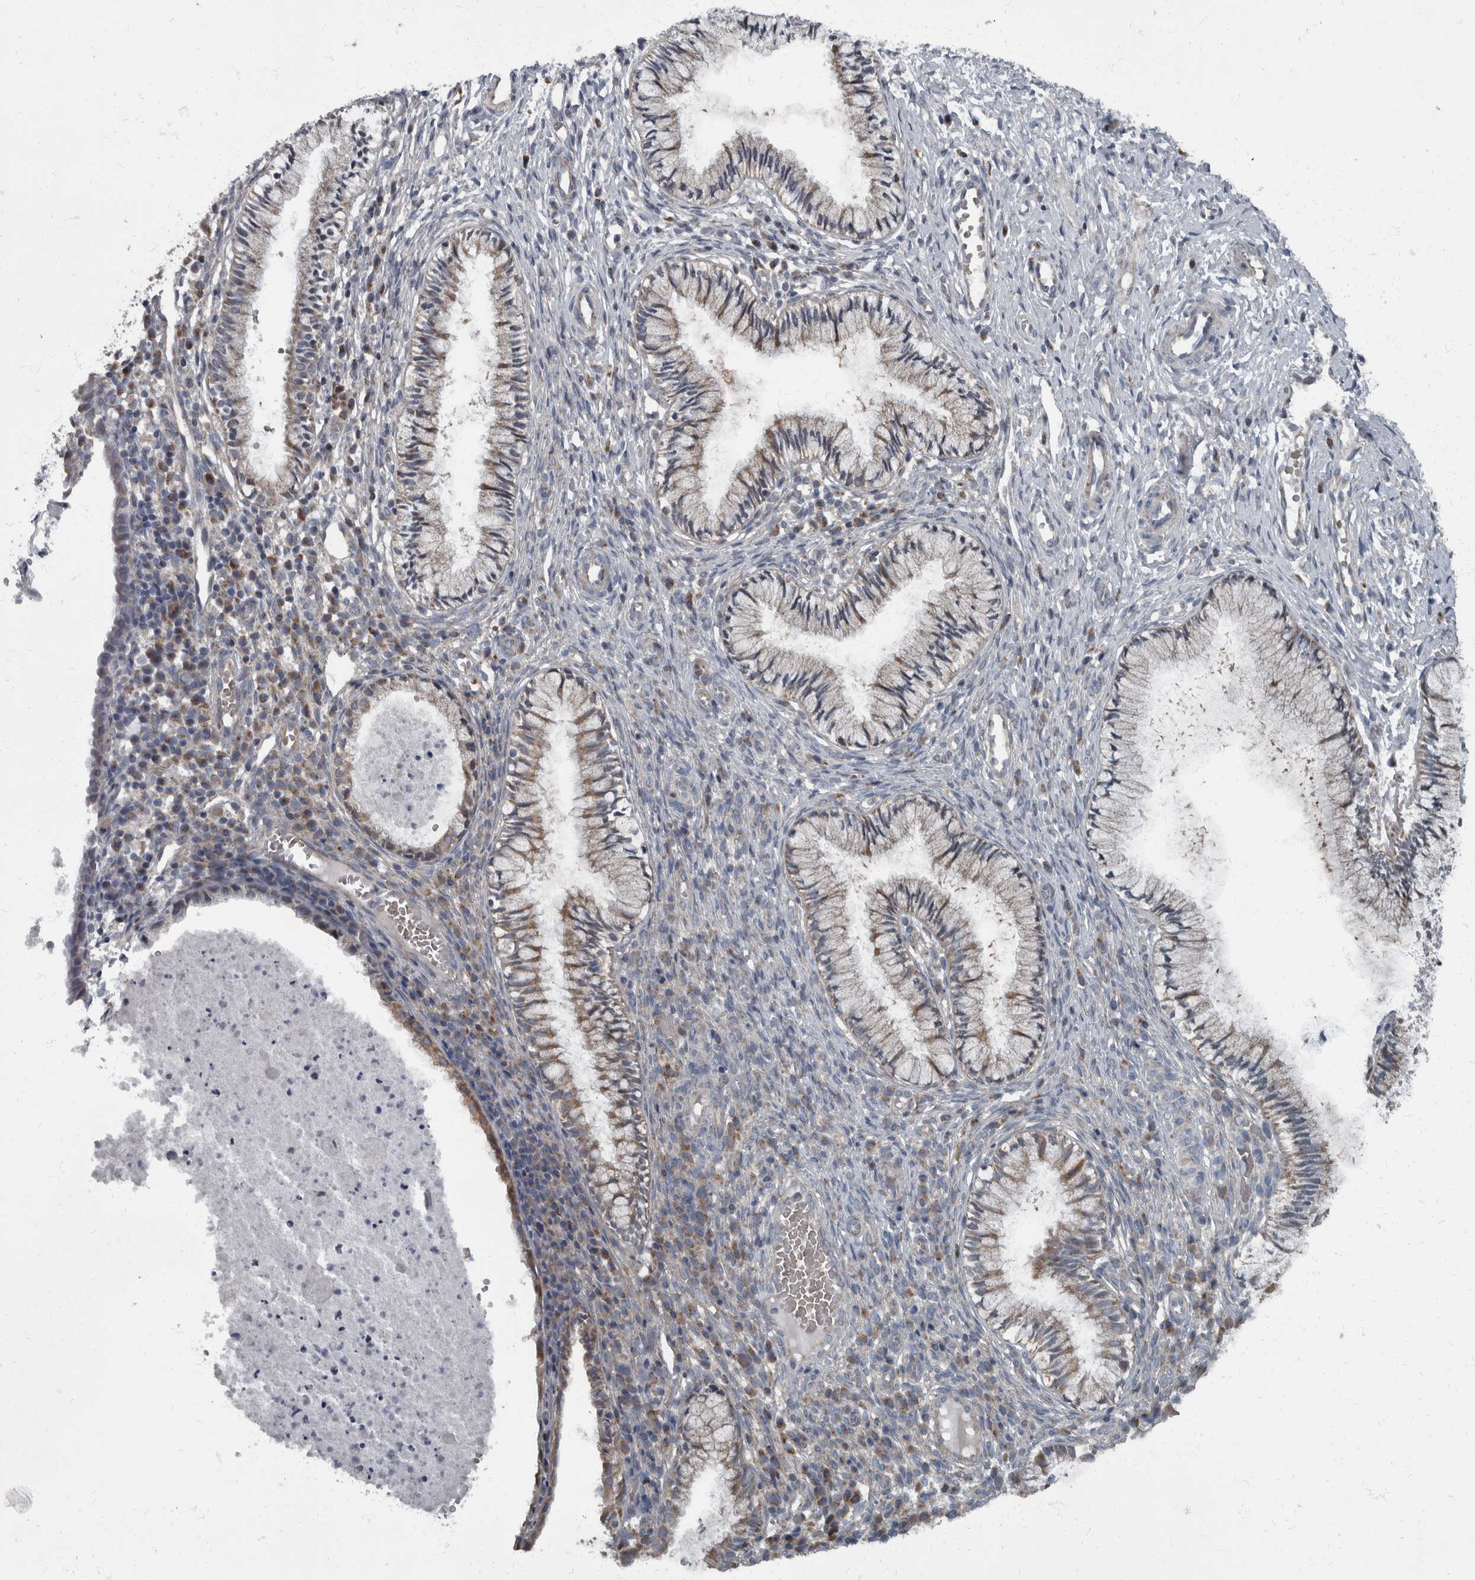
{"staining": {"intensity": "moderate", "quantity": "25%-75%", "location": "cytoplasmic/membranous"}, "tissue": "cervix", "cell_type": "Glandular cells", "image_type": "normal", "snomed": [{"axis": "morphology", "description": "Normal tissue, NOS"}, {"axis": "topography", "description": "Cervix"}], "caption": "Protein staining by IHC displays moderate cytoplasmic/membranous expression in approximately 25%-75% of glandular cells in unremarkable cervix. Nuclei are stained in blue.", "gene": "RABGGTB", "patient": {"sex": "female", "age": 27}}